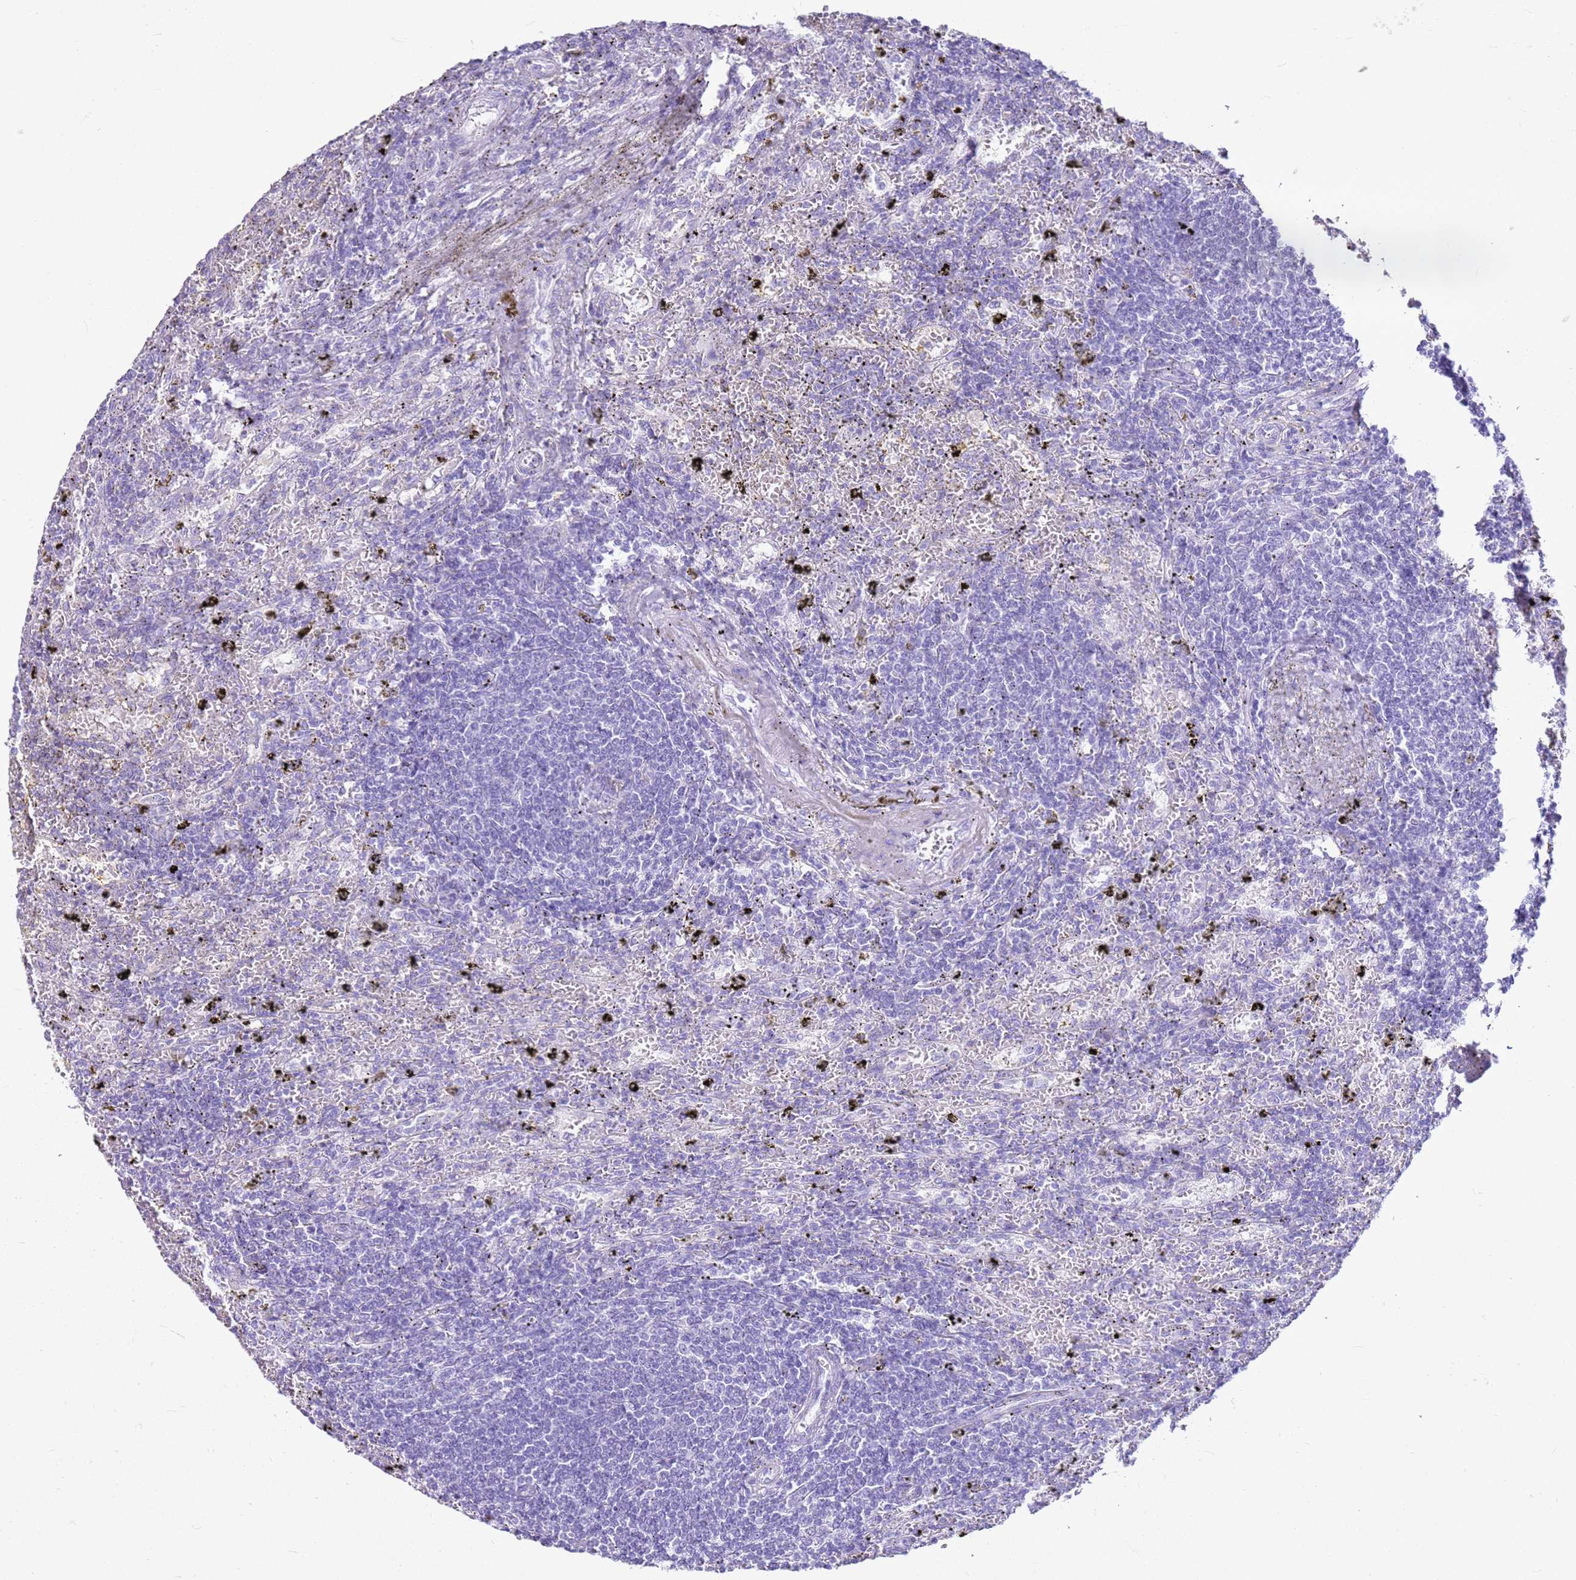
{"staining": {"intensity": "negative", "quantity": "none", "location": "none"}, "tissue": "lymphoma", "cell_type": "Tumor cells", "image_type": "cancer", "snomed": [{"axis": "morphology", "description": "Malignant lymphoma, non-Hodgkin's type, Low grade"}, {"axis": "topography", "description": "Spleen"}], "caption": "Tumor cells show no significant expression in low-grade malignant lymphoma, non-Hodgkin's type. (DAB immunohistochemistry (IHC) visualized using brightfield microscopy, high magnification).", "gene": "CA8", "patient": {"sex": "male", "age": 76}}